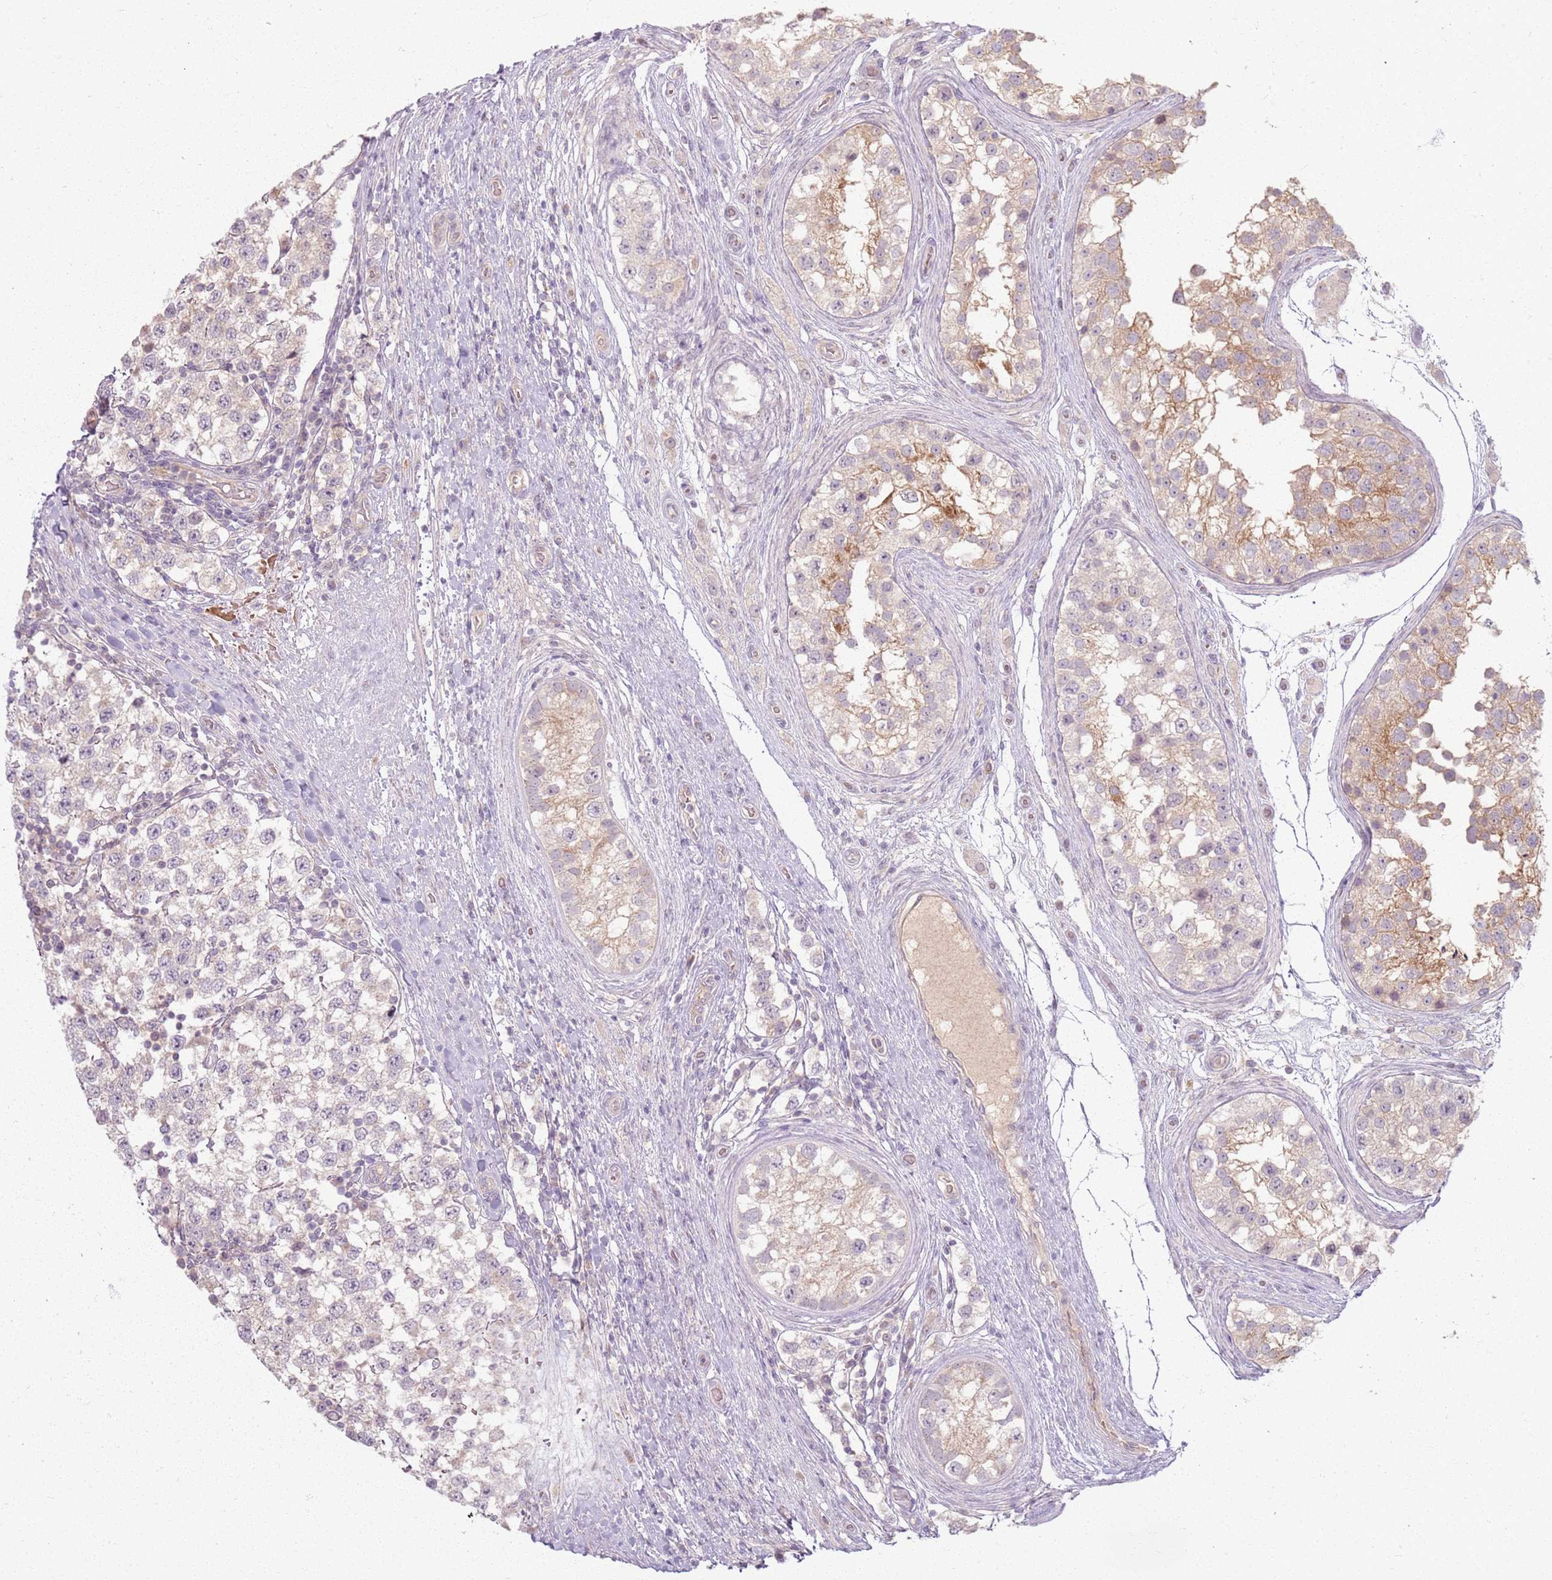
{"staining": {"intensity": "weak", "quantity": "<25%", "location": "cytoplasmic/membranous"}, "tissue": "testis cancer", "cell_type": "Tumor cells", "image_type": "cancer", "snomed": [{"axis": "morphology", "description": "Seminoma, NOS"}, {"axis": "topography", "description": "Testis"}], "caption": "This is an IHC image of human seminoma (testis). There is no positivity in tumor cells.", "gene": "ZDHHC2", "patient": {"sex": "male", "age": 34}}